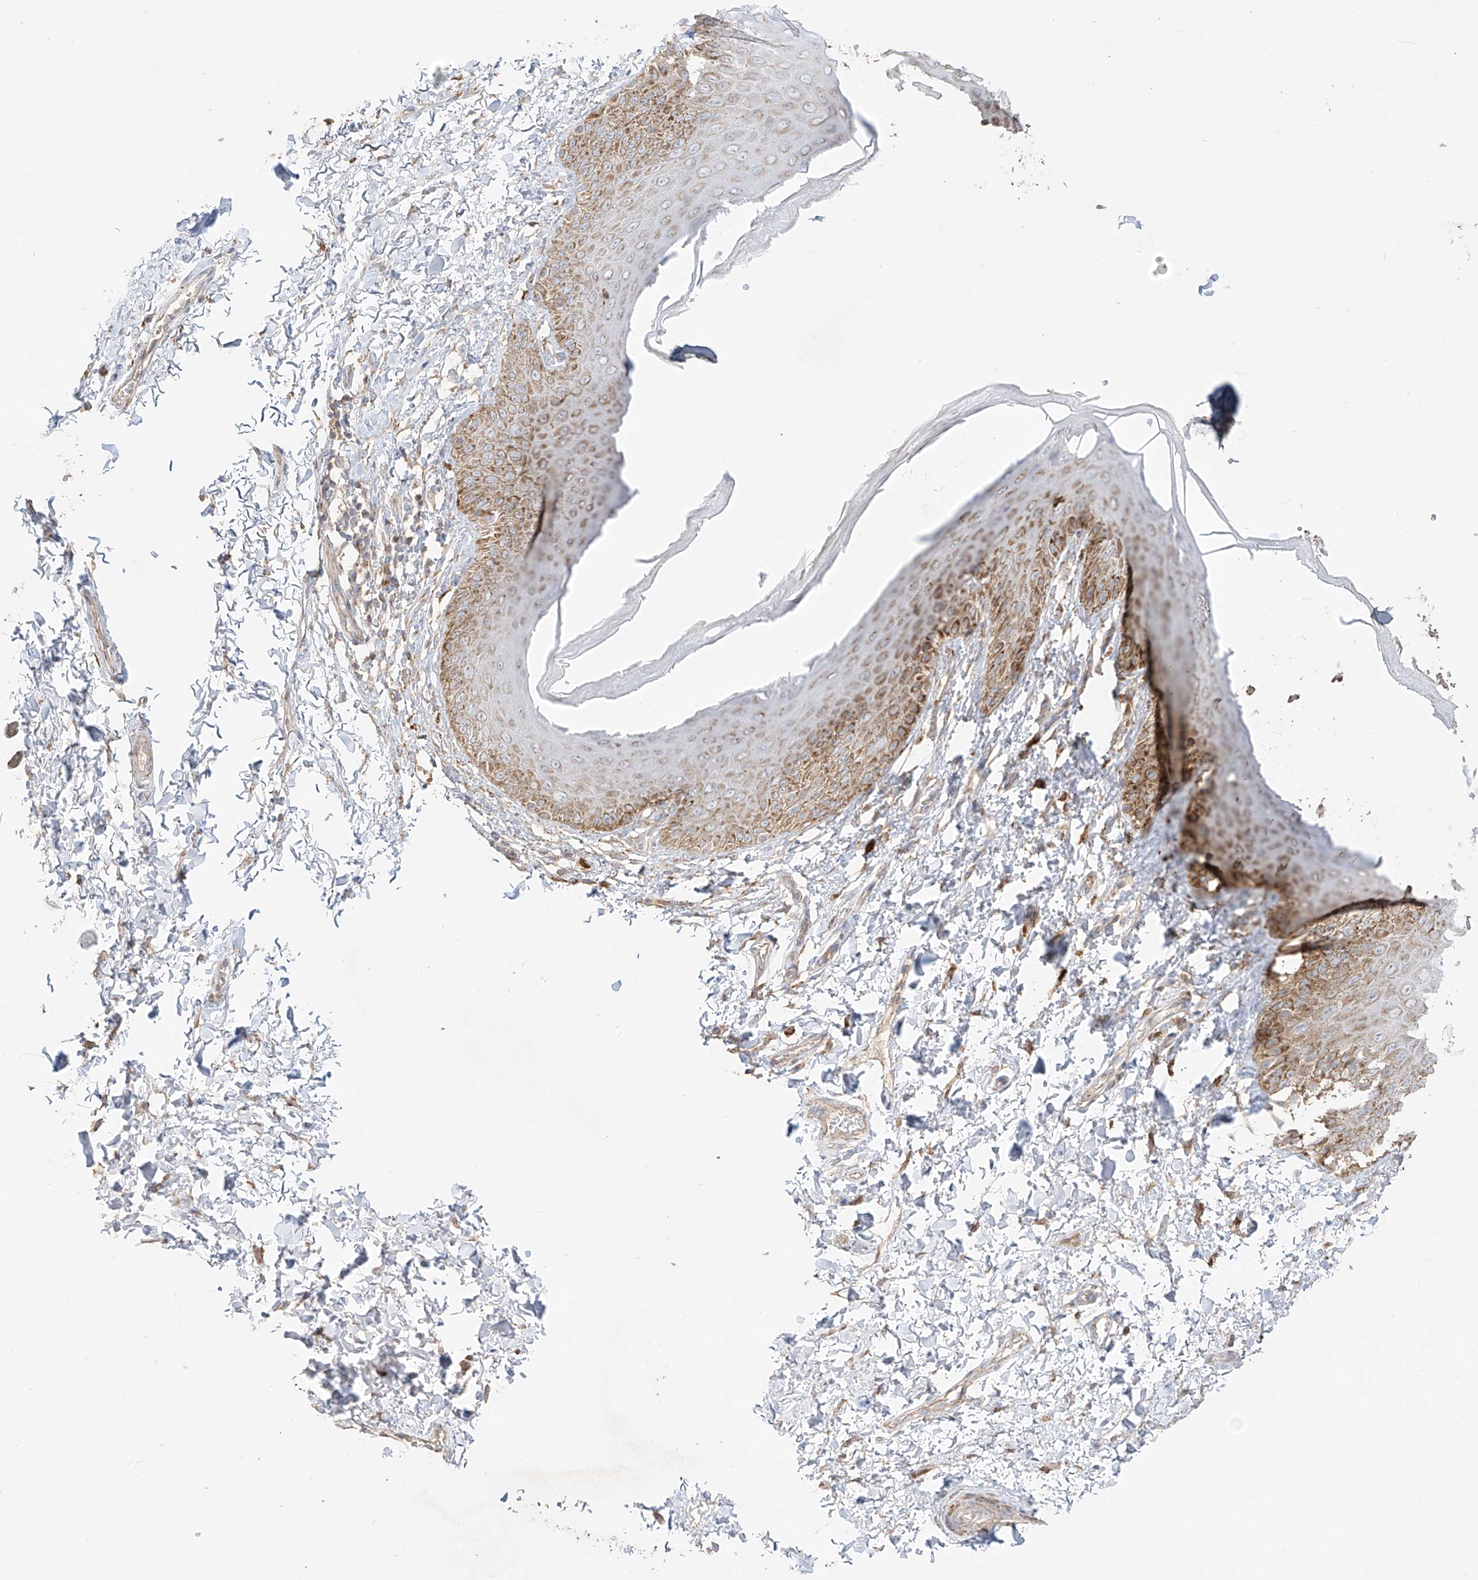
{"staining": {"intensity": "moderate", "quantity": ">75%", "location": "cytoplasmic/membranous"}, "tissue": "skin", "cell_type": "Epidermal cells", "image_type": "normal", "snomed": [{"axis": "morphology", "description": "Normal tissue, NOS"}, {"axis": "topography", "description": "Anal"}], "caption": "Immunohistochemistry (IHC) staining of unremarkable skin, which displays medium levels of moderate cytoplasmic/membranous positivity in approximately >75% of epidermal cells indicating moderate cytoplasmic/membranous protein expression. The staining was performed using DAB (brown) for protein detection and nuclei were counterstained in hematoxylin (blue).", "gene": "COLGALT2", "patient": {"sex": "male", "age": 44}}